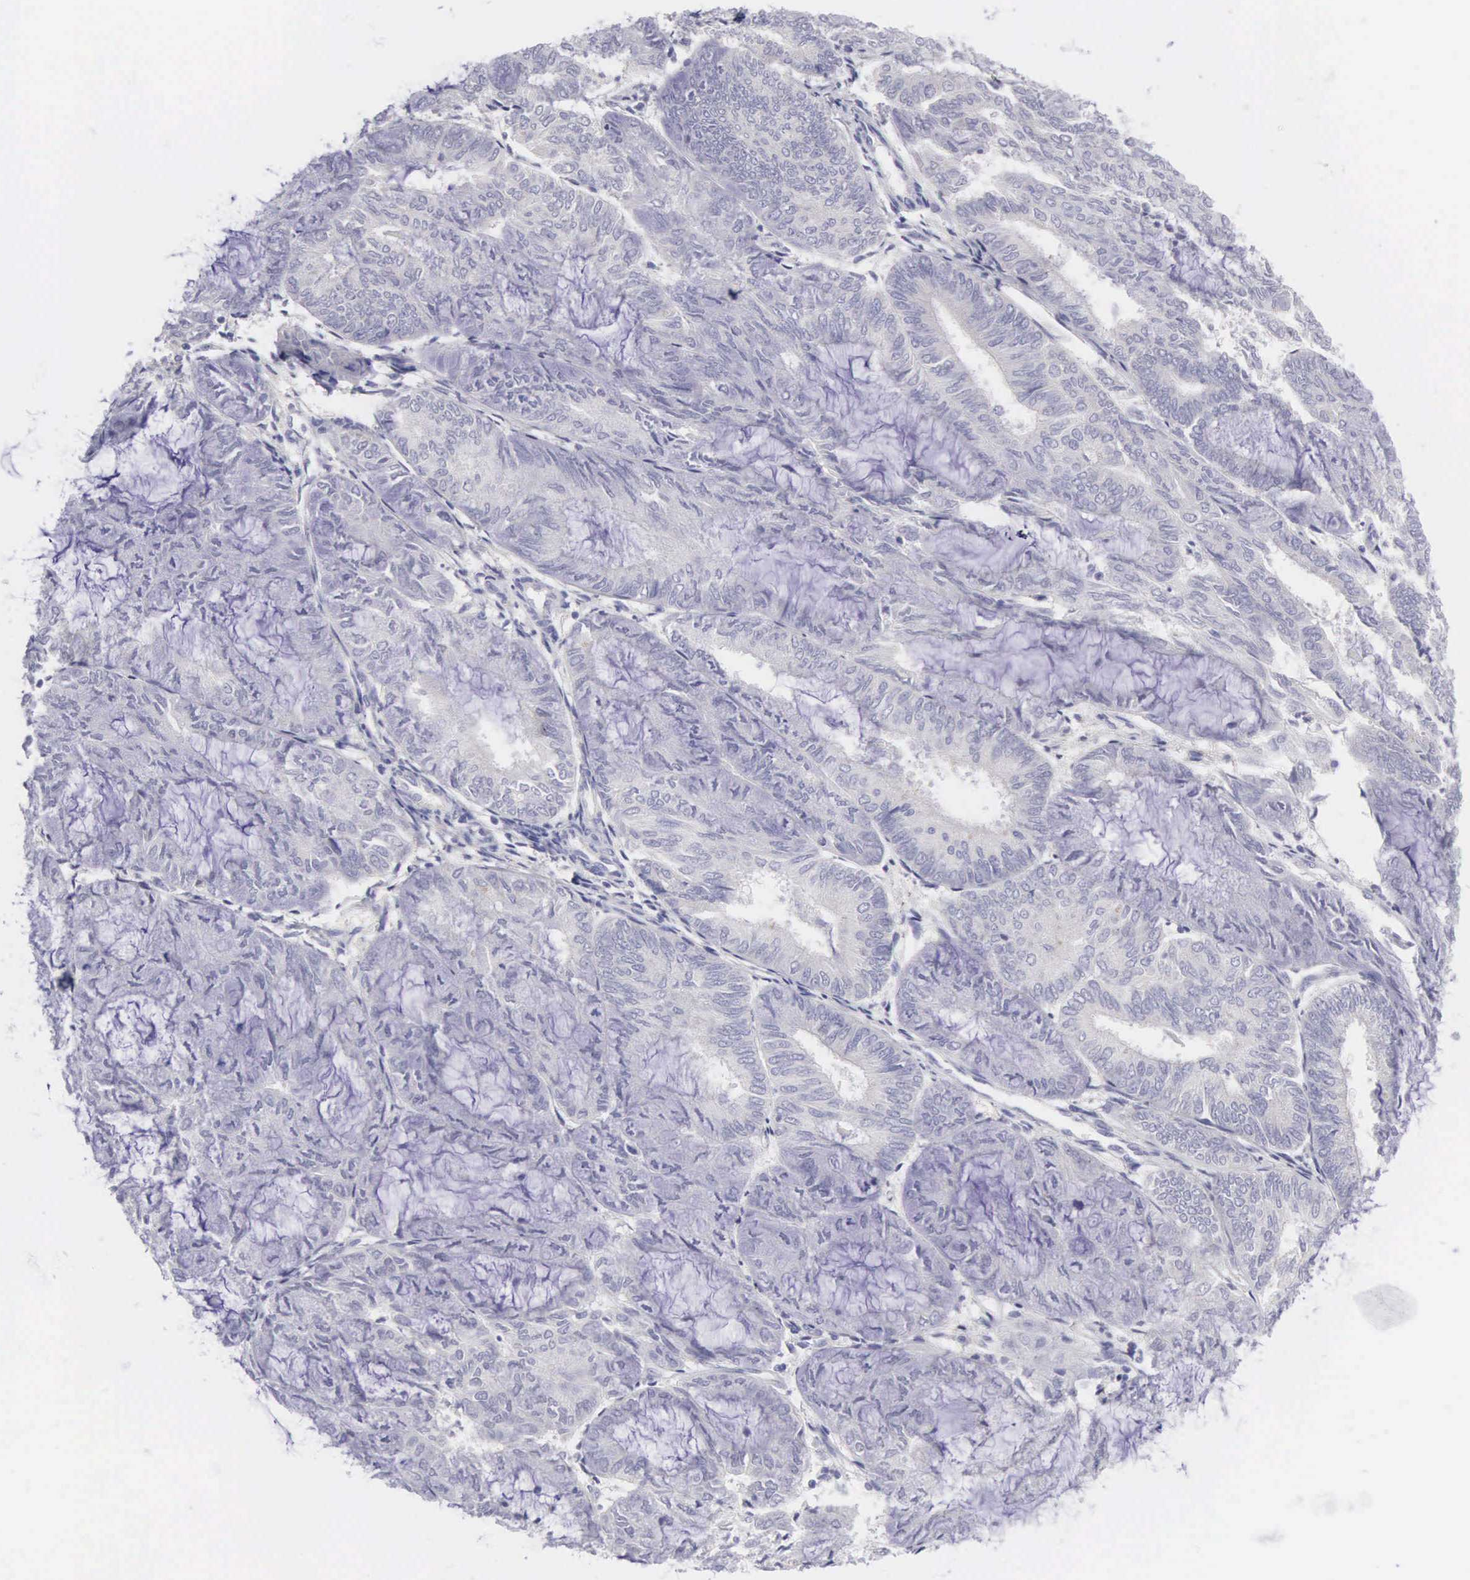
{"staining": {"intensity": "negative", "quantity": "none", "location": "none"}, "tissue": "endometrial cancer", "cell_type": "Tumor cells", "image_type": "cancer", "snomed": [{"axis": "morphology", "description": "Adenocarcinoma, NOS"}, {"axis": "topography", "description": "Endometrium"}], "caption": "This is an IHC photomicrograph of human endometrial cancer. There is no expression in tumor cells.", "gene": "SLITRK4", "patient": {"sex": "female", "age": 59}}